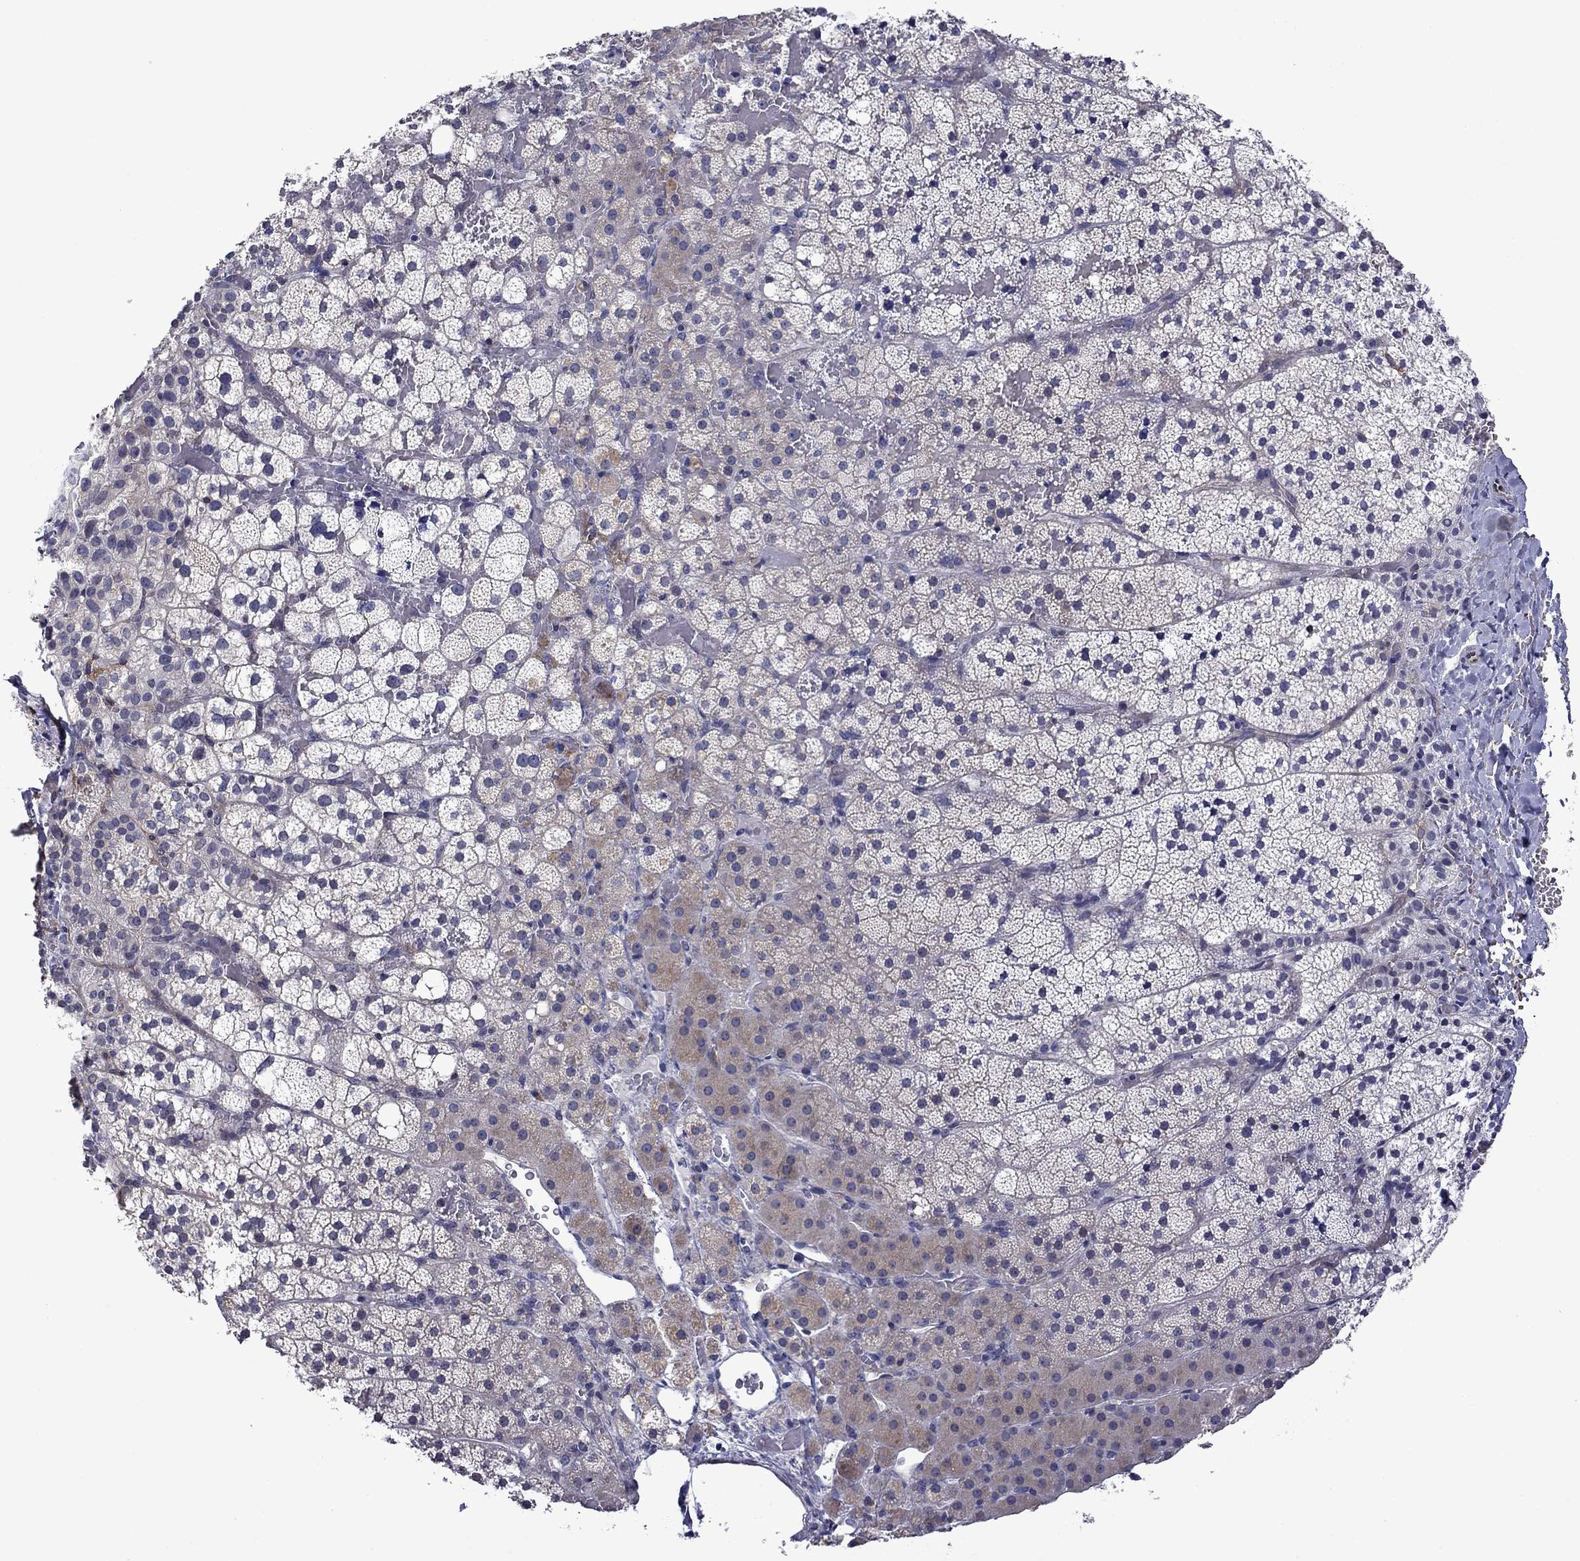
{"staining": {"intensity": "weak", "quantity": "<25%", "location": "cytoplasmic/membranous"}, "tissue": "adrenal gland", "cell_type": "Glandular cells", "image_type": "normal", "snomed": [{"axis": "morphology", "description": "Normal tissue, NOS"}, {"axis": "topography", "description": "Adrenal gland"}], "caption": "Glandular cells are negative for protein expression in normal human adrenal gland. (Immunohistochemistry (ihc), brightfield microscopy, high magnification).", "gene": "LMO7", "patient": {"sex": "male", "age": 53}}